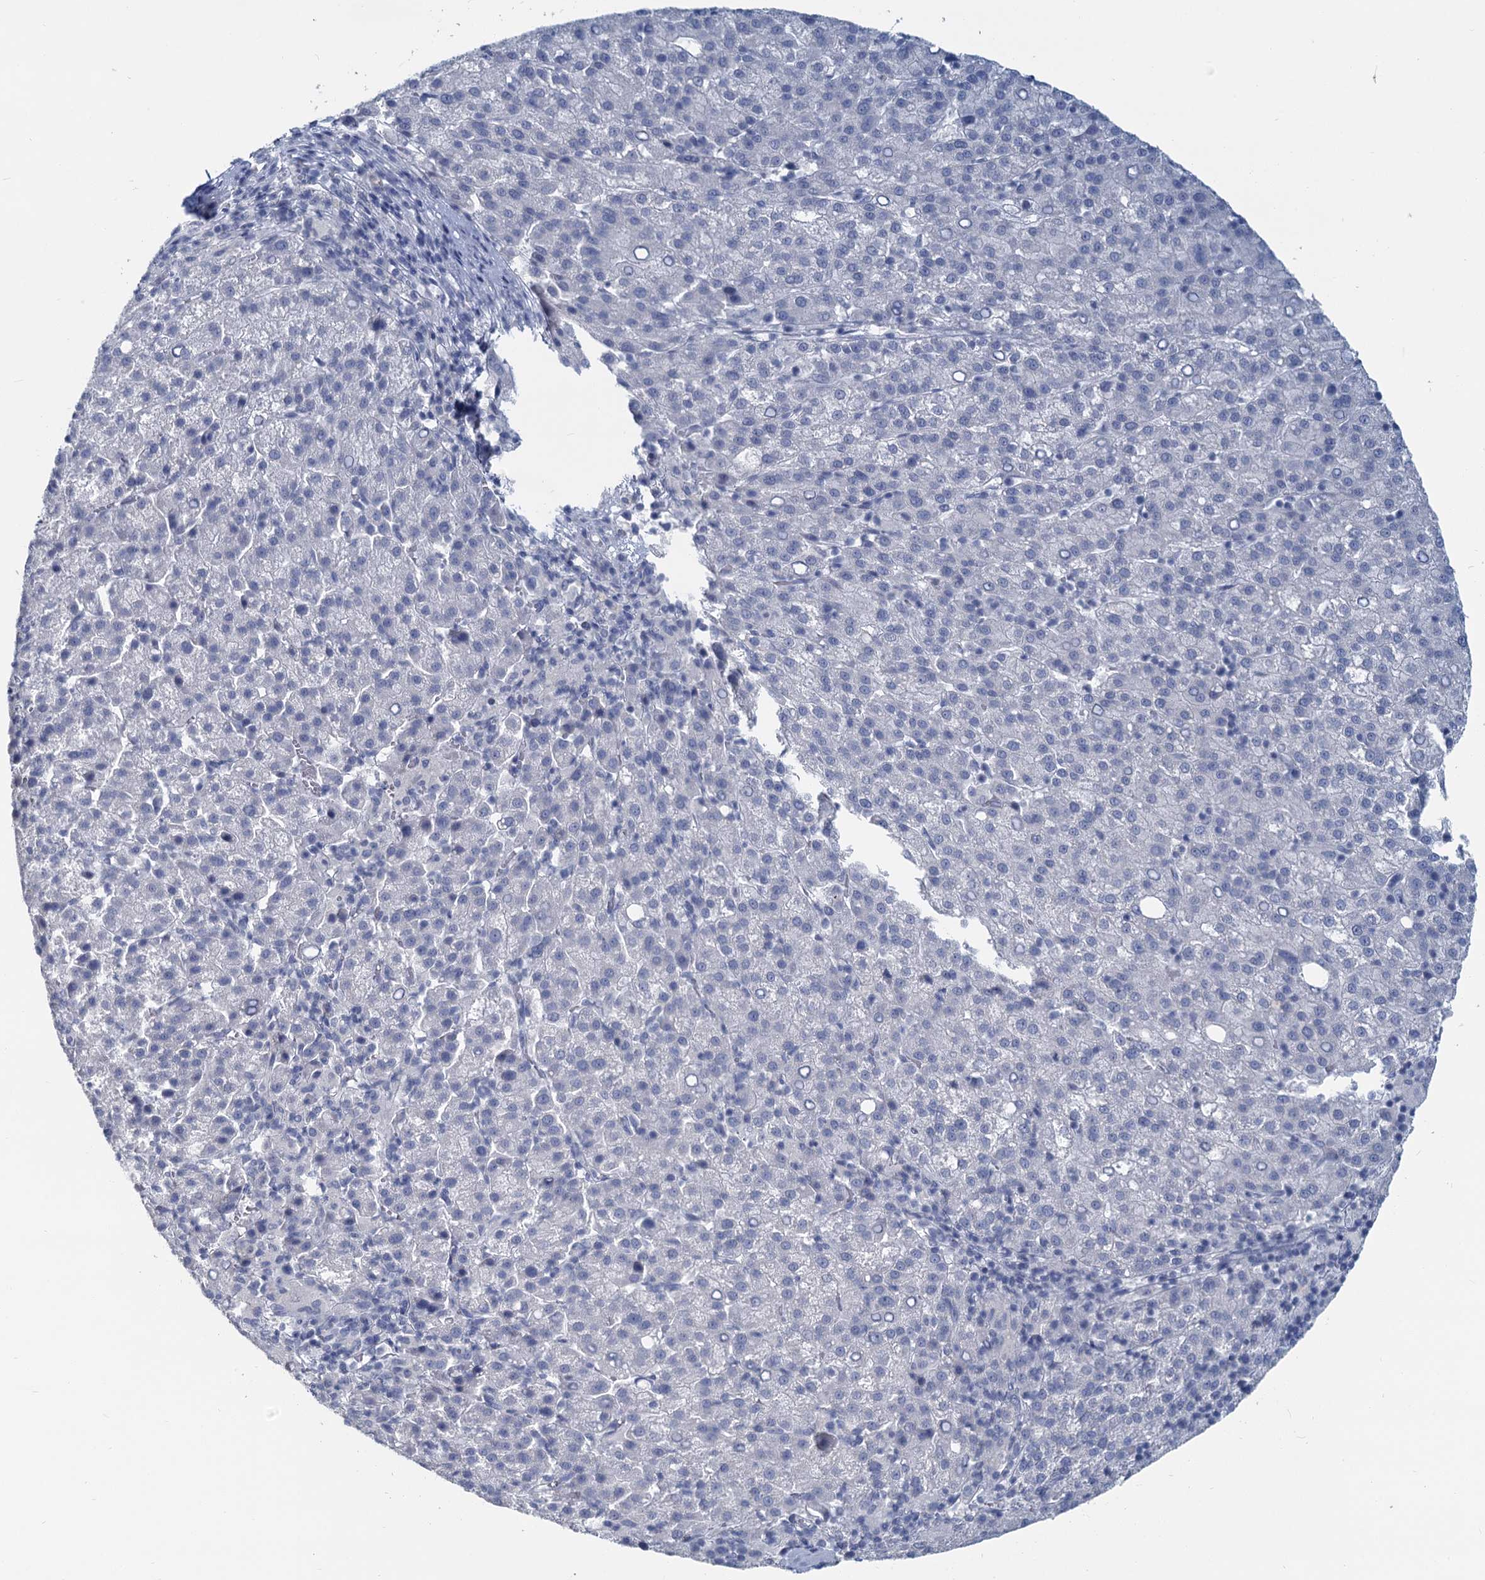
{"staining": {"intensity": "negative", "quantity": "none", "location": "none"}, "tissue": "liver cancer", "cell_type": "Tumor cells", "image_type": "cancer", "snomed": [{"axis": "morphology", "description": "Carcinoma, Hepatocellular, NOS"}, {"axis": "topography", "description": "Liver"}], "caption": "Micrograph shows no significant protein expression in tumor cells of hepatocellular carcinoma (liver).", "gene": "CHGA", "patient": {"sex": "female", "age": 58}}